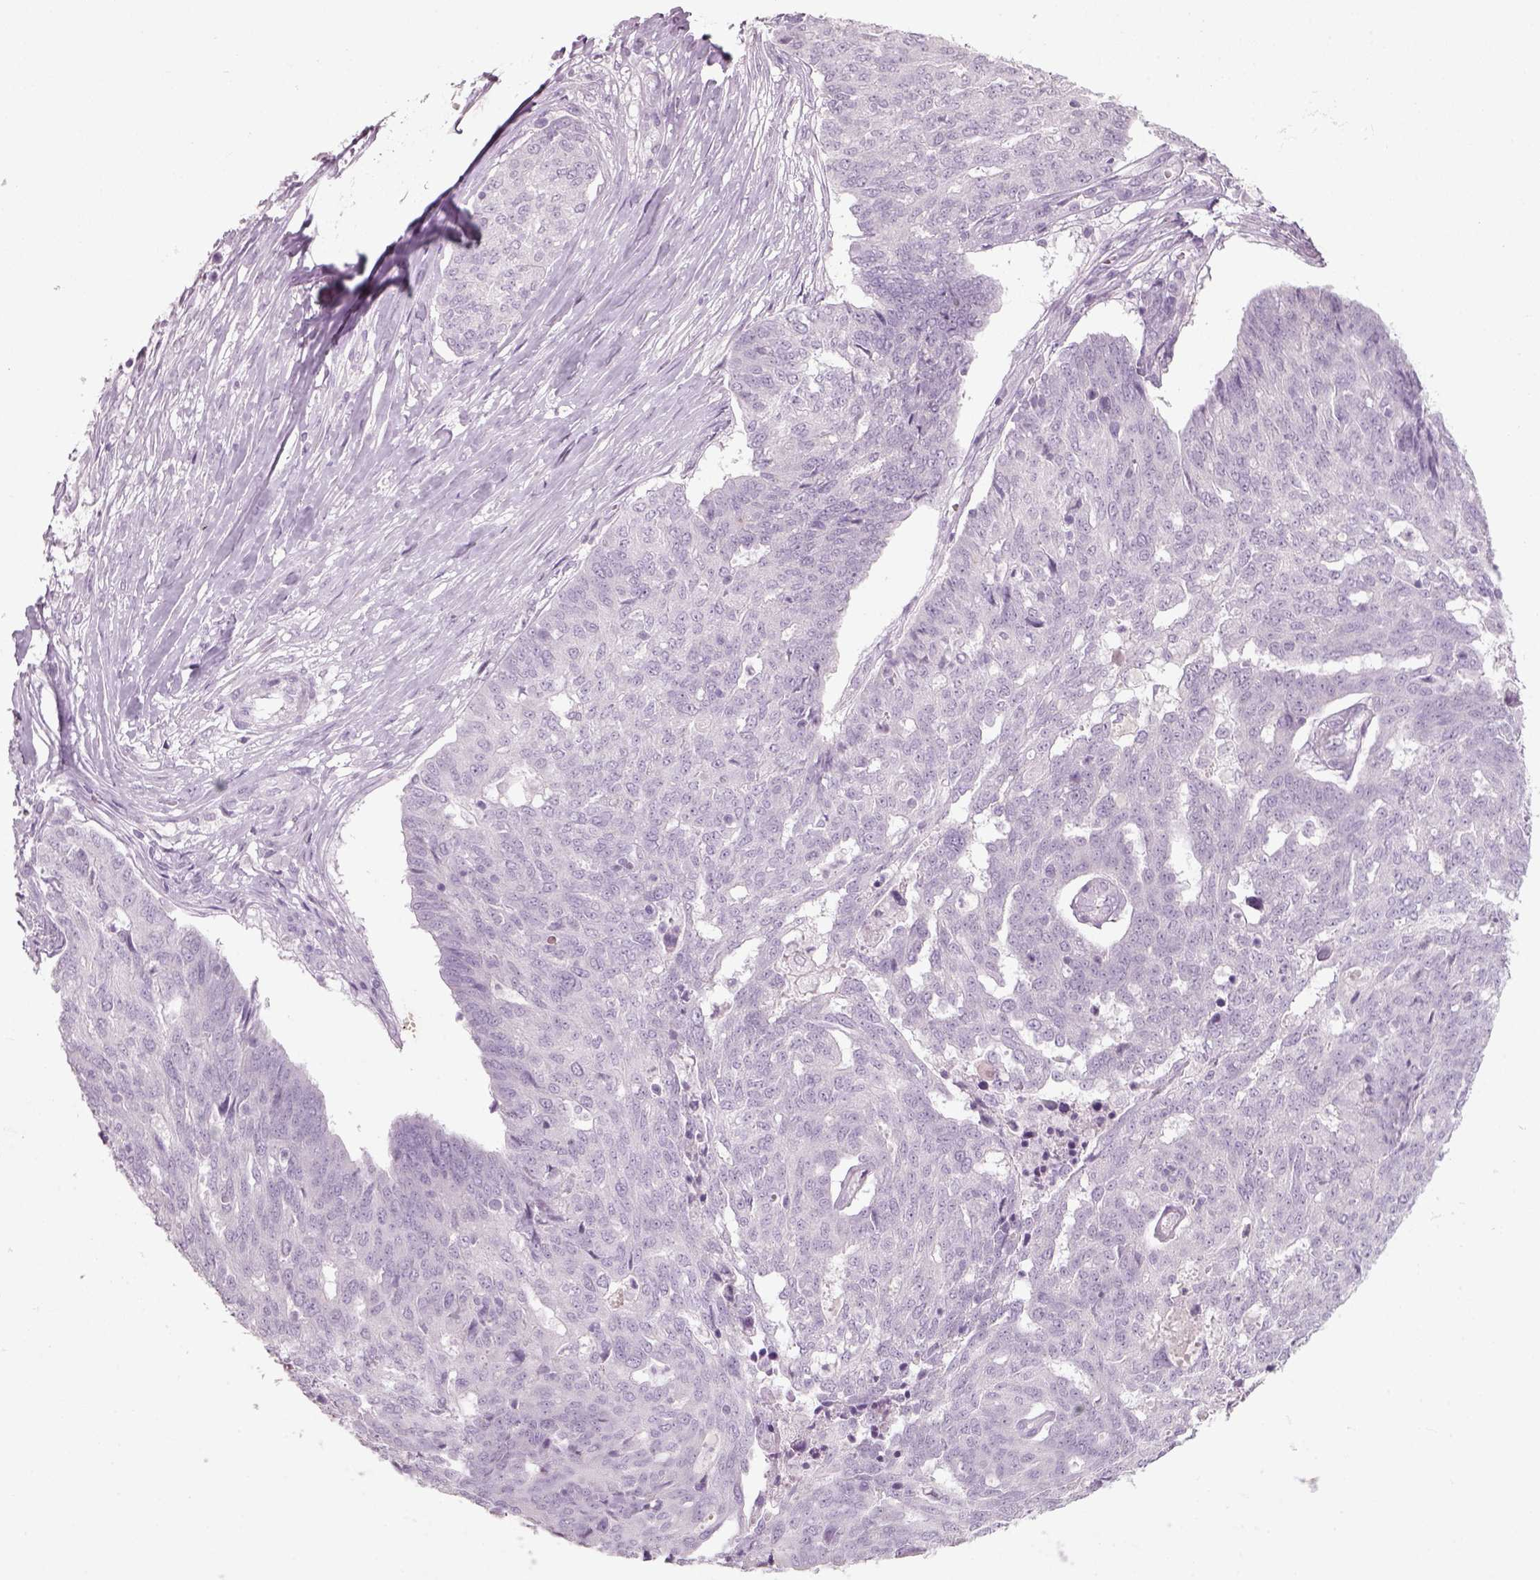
{"staining": {"intensity": "negative", "quantity": "none", "location": "none"}, "tissue": "ovarian cancer", "cell_type": "Tumor cells", "image_type": "cancer", "snomed": [{"axis": "morphology", "description": "Cystadenocarcinoma, serous, NOS"}, {"axis": "topography", "description": "Ovary"}], "caption": "Immunohistochemistry (IHC) of human serous cystadenocarcinoma (ovarian) displays no positivity in tumor cells. (DAB (3,3'-diaminobenzidine) IHC, high magnification).", "gene": "SLC6A2", "patient": {"sex": "female", "age": 67}}